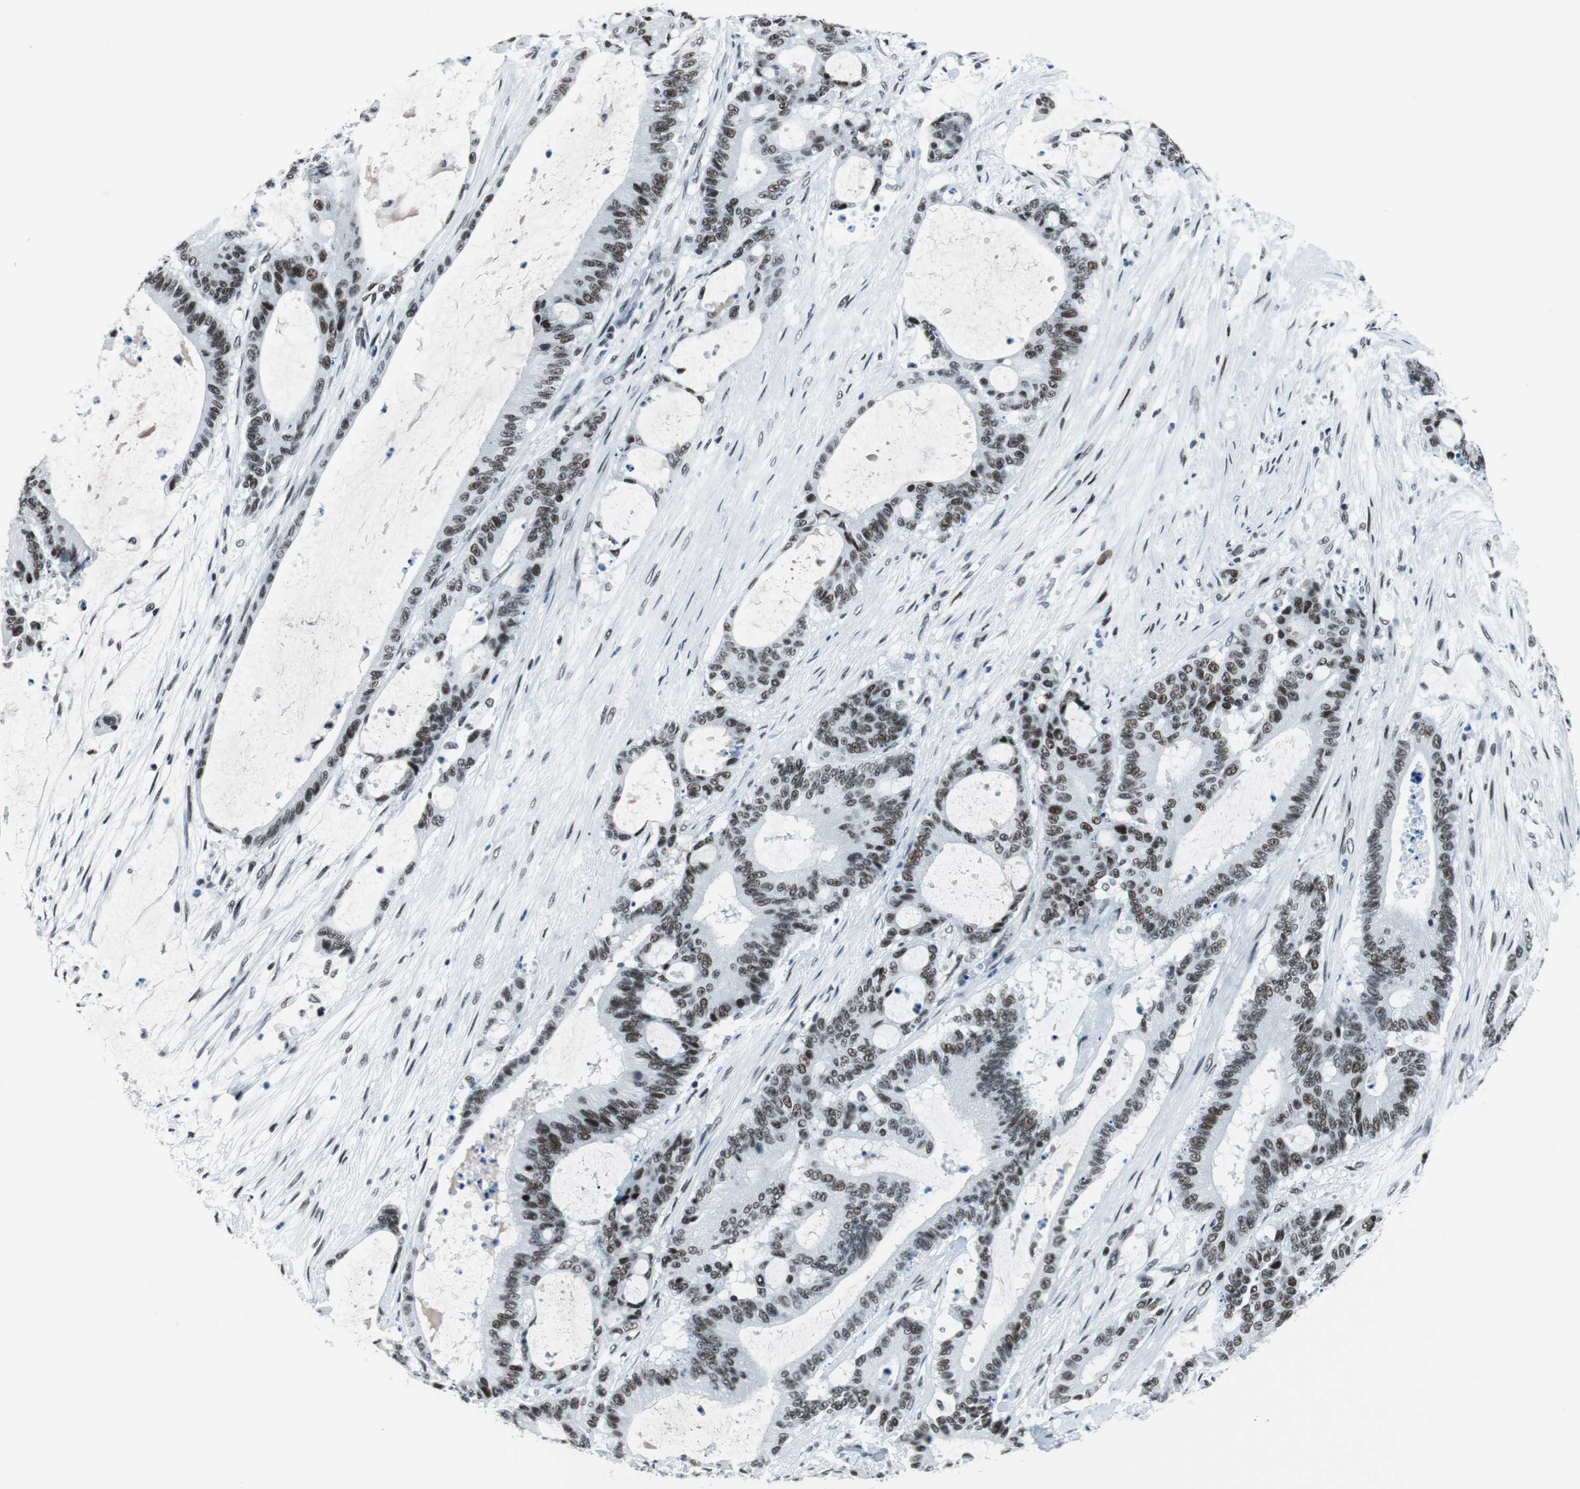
{"staining": {"intensity": "strong", "quantity": ">75%", "location": "nuclear"}, "tissue": "liver cancer", "cell_type": "Tumor cells", "image_type": "cancer", "snomed": [{"axis": "morphology", "description": "Cholangiocarcinoma"}, {"axis": "topography", "description": "Liver"}], "caption": "This histopathology image demonstrates immunohistochemistry (IHC) staining of human cholangiocarcinoma (liver), with high strong nuclear positivity in approximately >75% of tumor cells.", "gene": "HDAC3", "patient": {"sex": "female", "age": 73}}